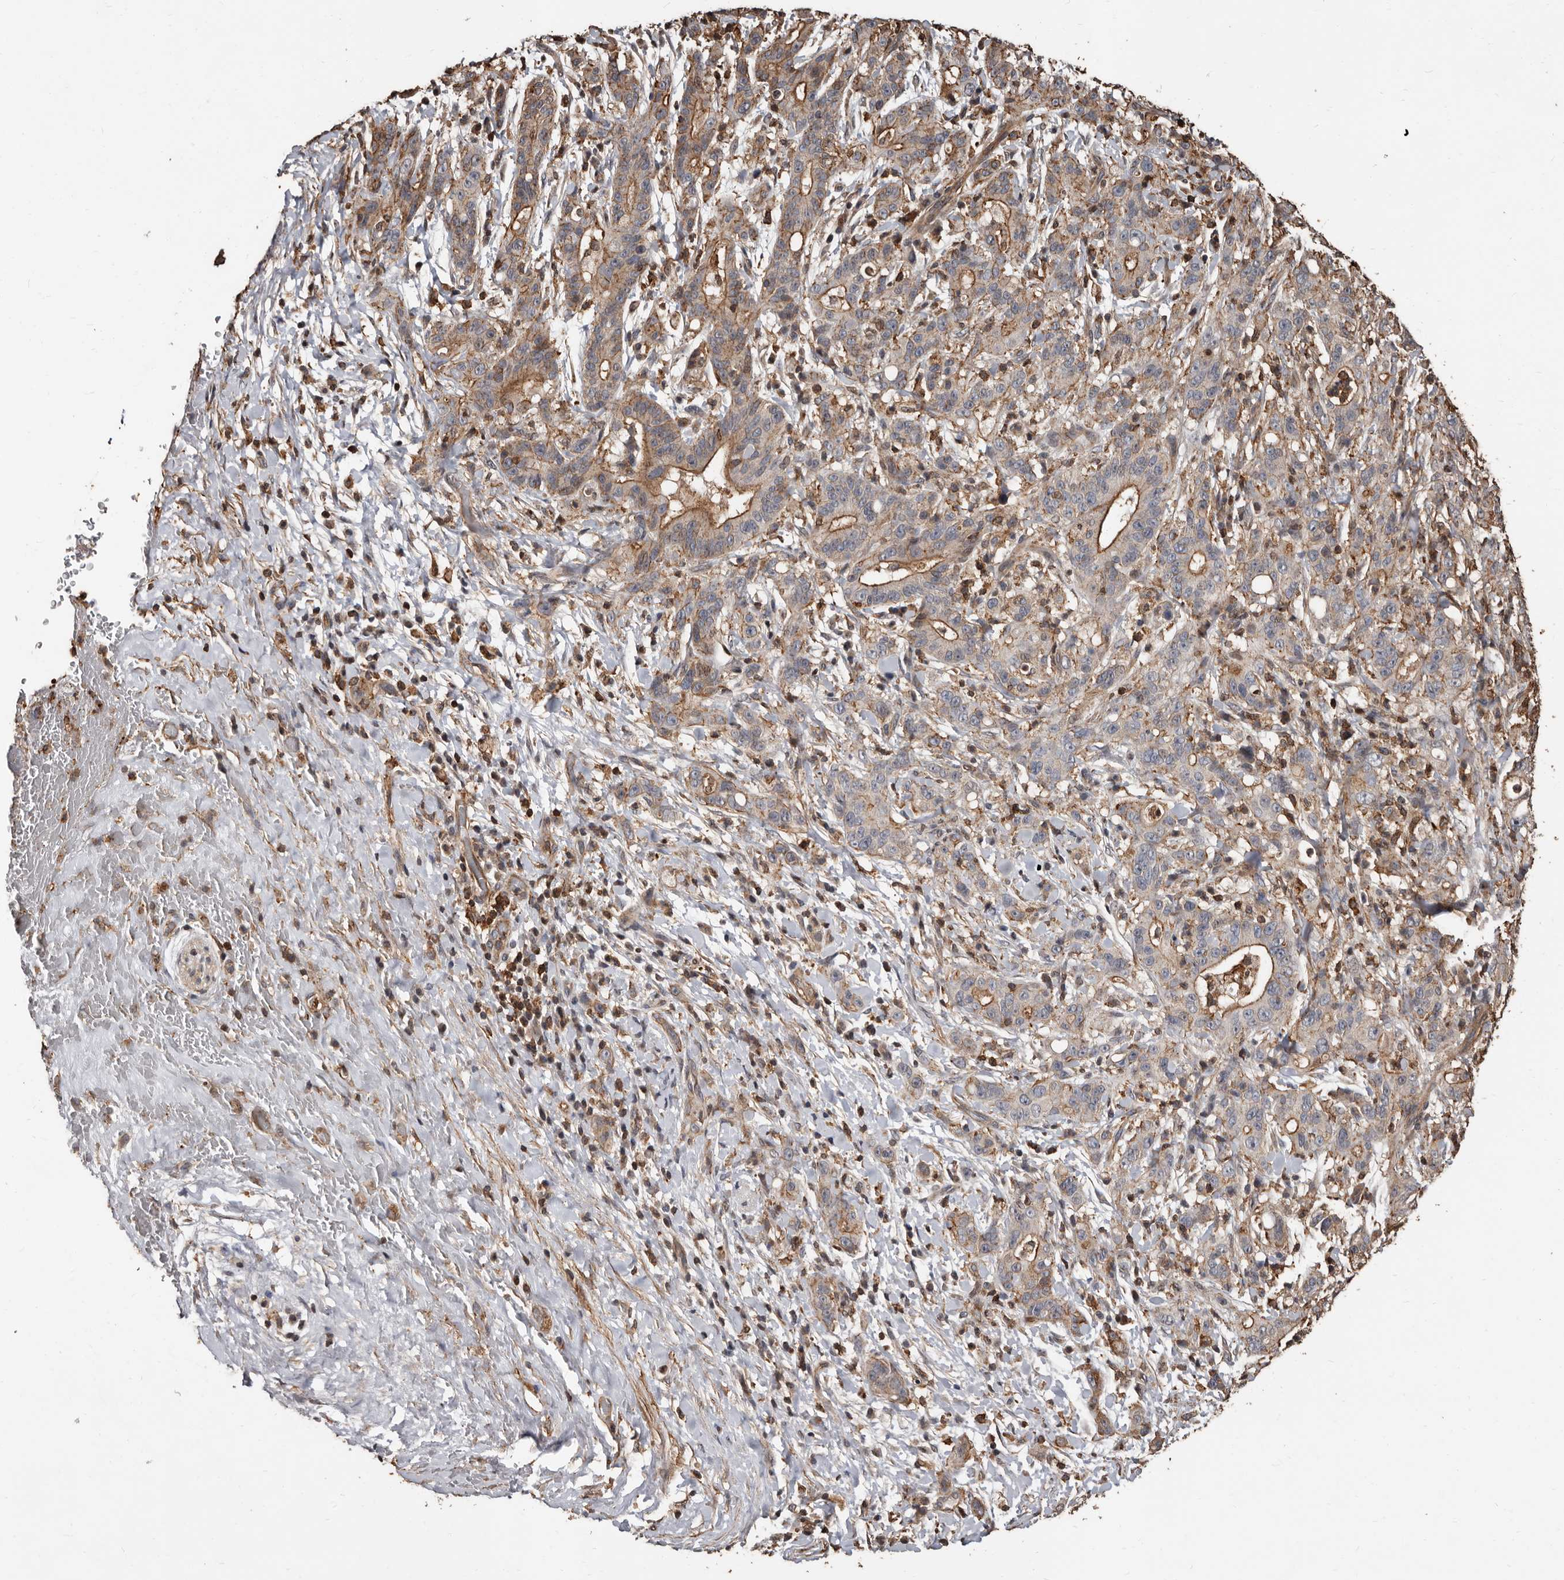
{"staining": {"intensity": "moderate", "quantity": ">75%", "location": "cytoplasmic/membranous"}, "tissue": "liver cancer", "cell_type": "Tumor cells", "image_type": "cancer", "snomed": [{"axis": "morphology", "description": "Cholangiocarcinoma"}, {"axis": "topography", "description": "Liver"}], "caption": "A high-resolution image shows immunohistochemistry (IHC) staining of liver cancer (cholangiocarcinoma), which exhibits moderate cytoplasmic/membranous expression in about >75% of tumor cells.", "gene": "GSK3A", "patient": {"sex": "female", "age": 38}}